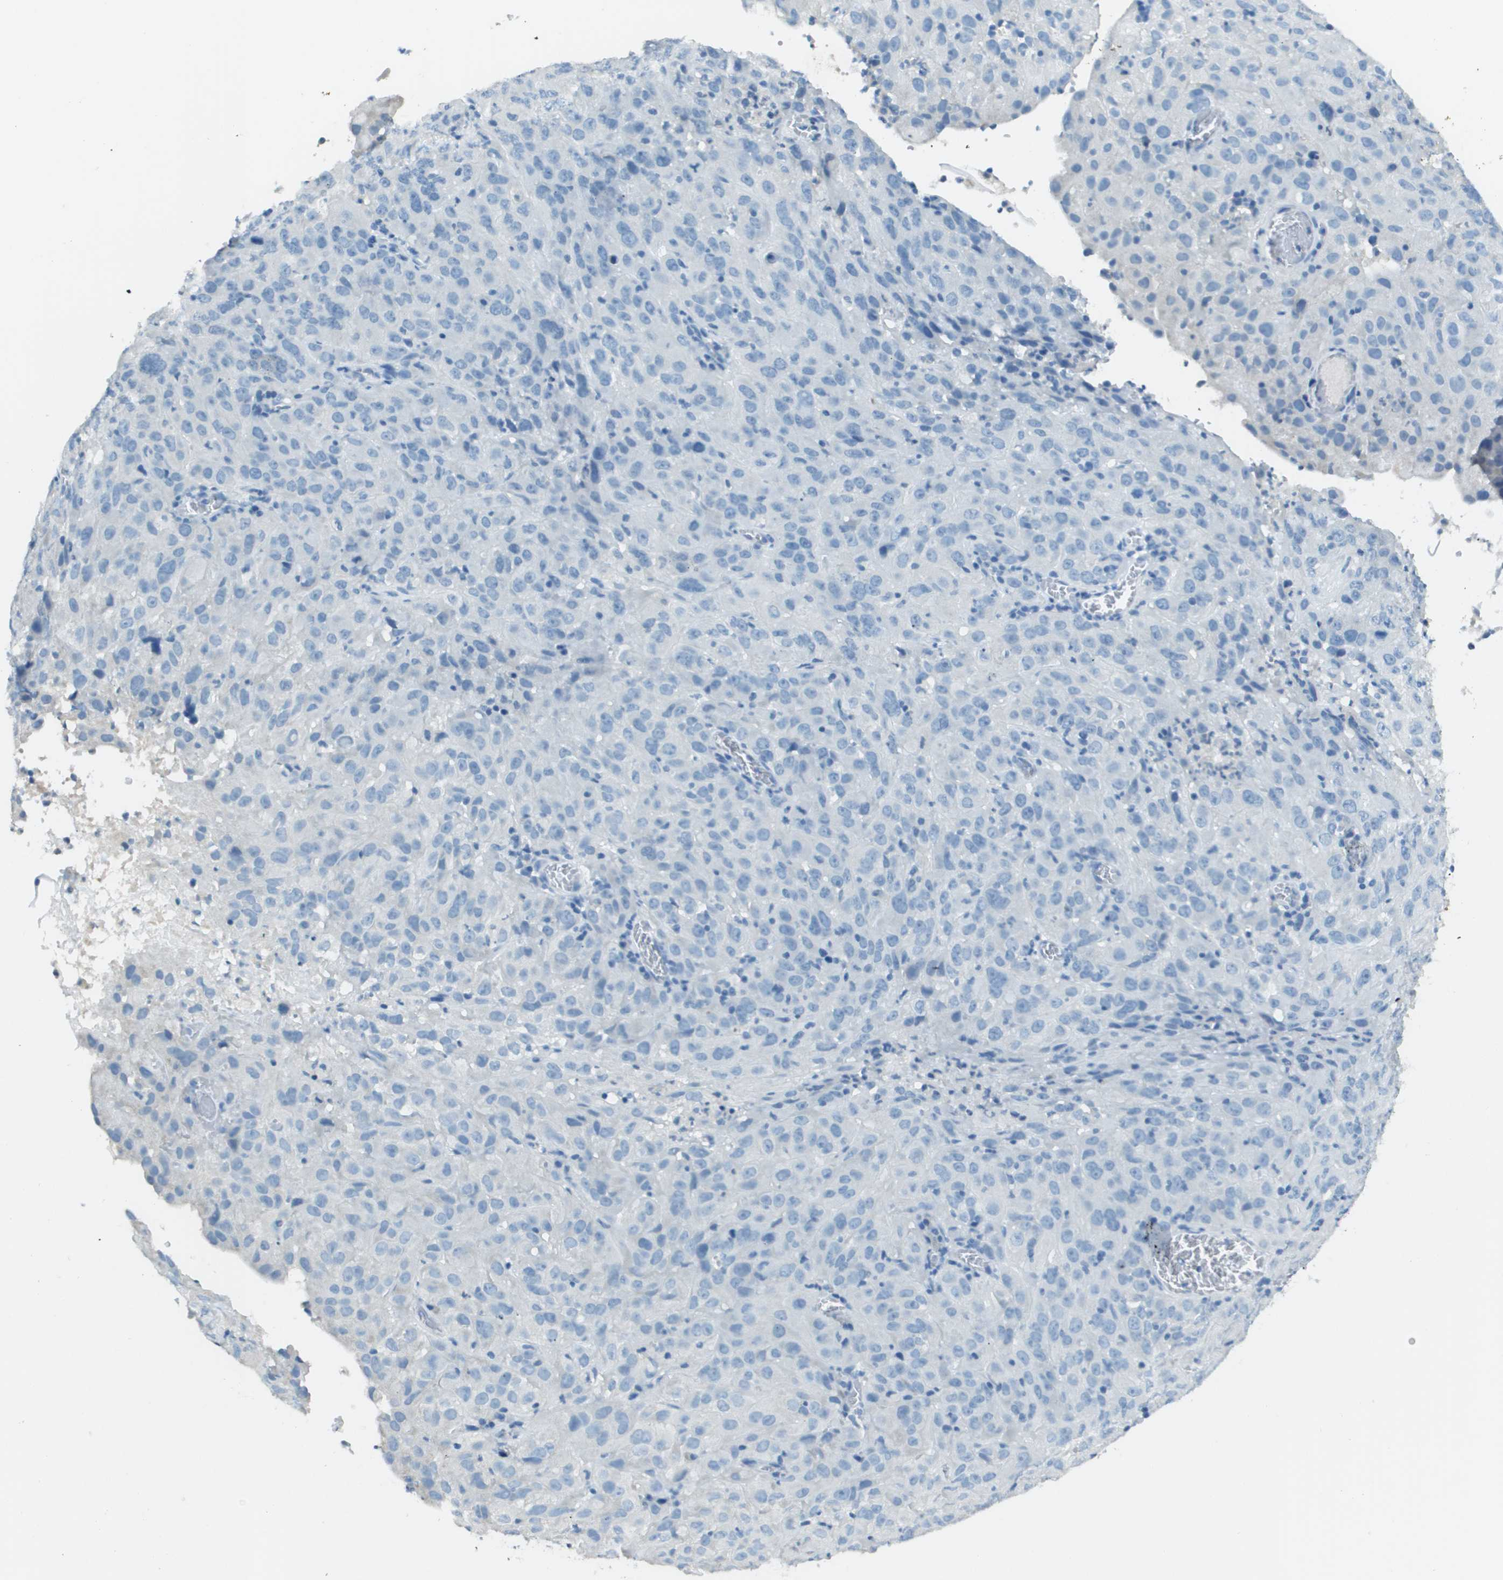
{"staining": {"intensity": "negative", "quantity": "none", "location": "none"}, "tissue": "cervical cancer", "cell_type": "Tumor cells", "image_type": "cancer", "snomed": [{"axis": "morphology", "description": "Squamous cell carcinoma, NOS"}, {"axis": "topography", "description": "Cervix"}], "caption": "Immunohistochemistry (IHC) photomicrograph of human squamous cell carcinoma (cervical) stained for a protein (brown), which exhibits no expression in tumor cells.", "gene": "PTGDR2", "patient": {"sex": "female", "age": 32}}